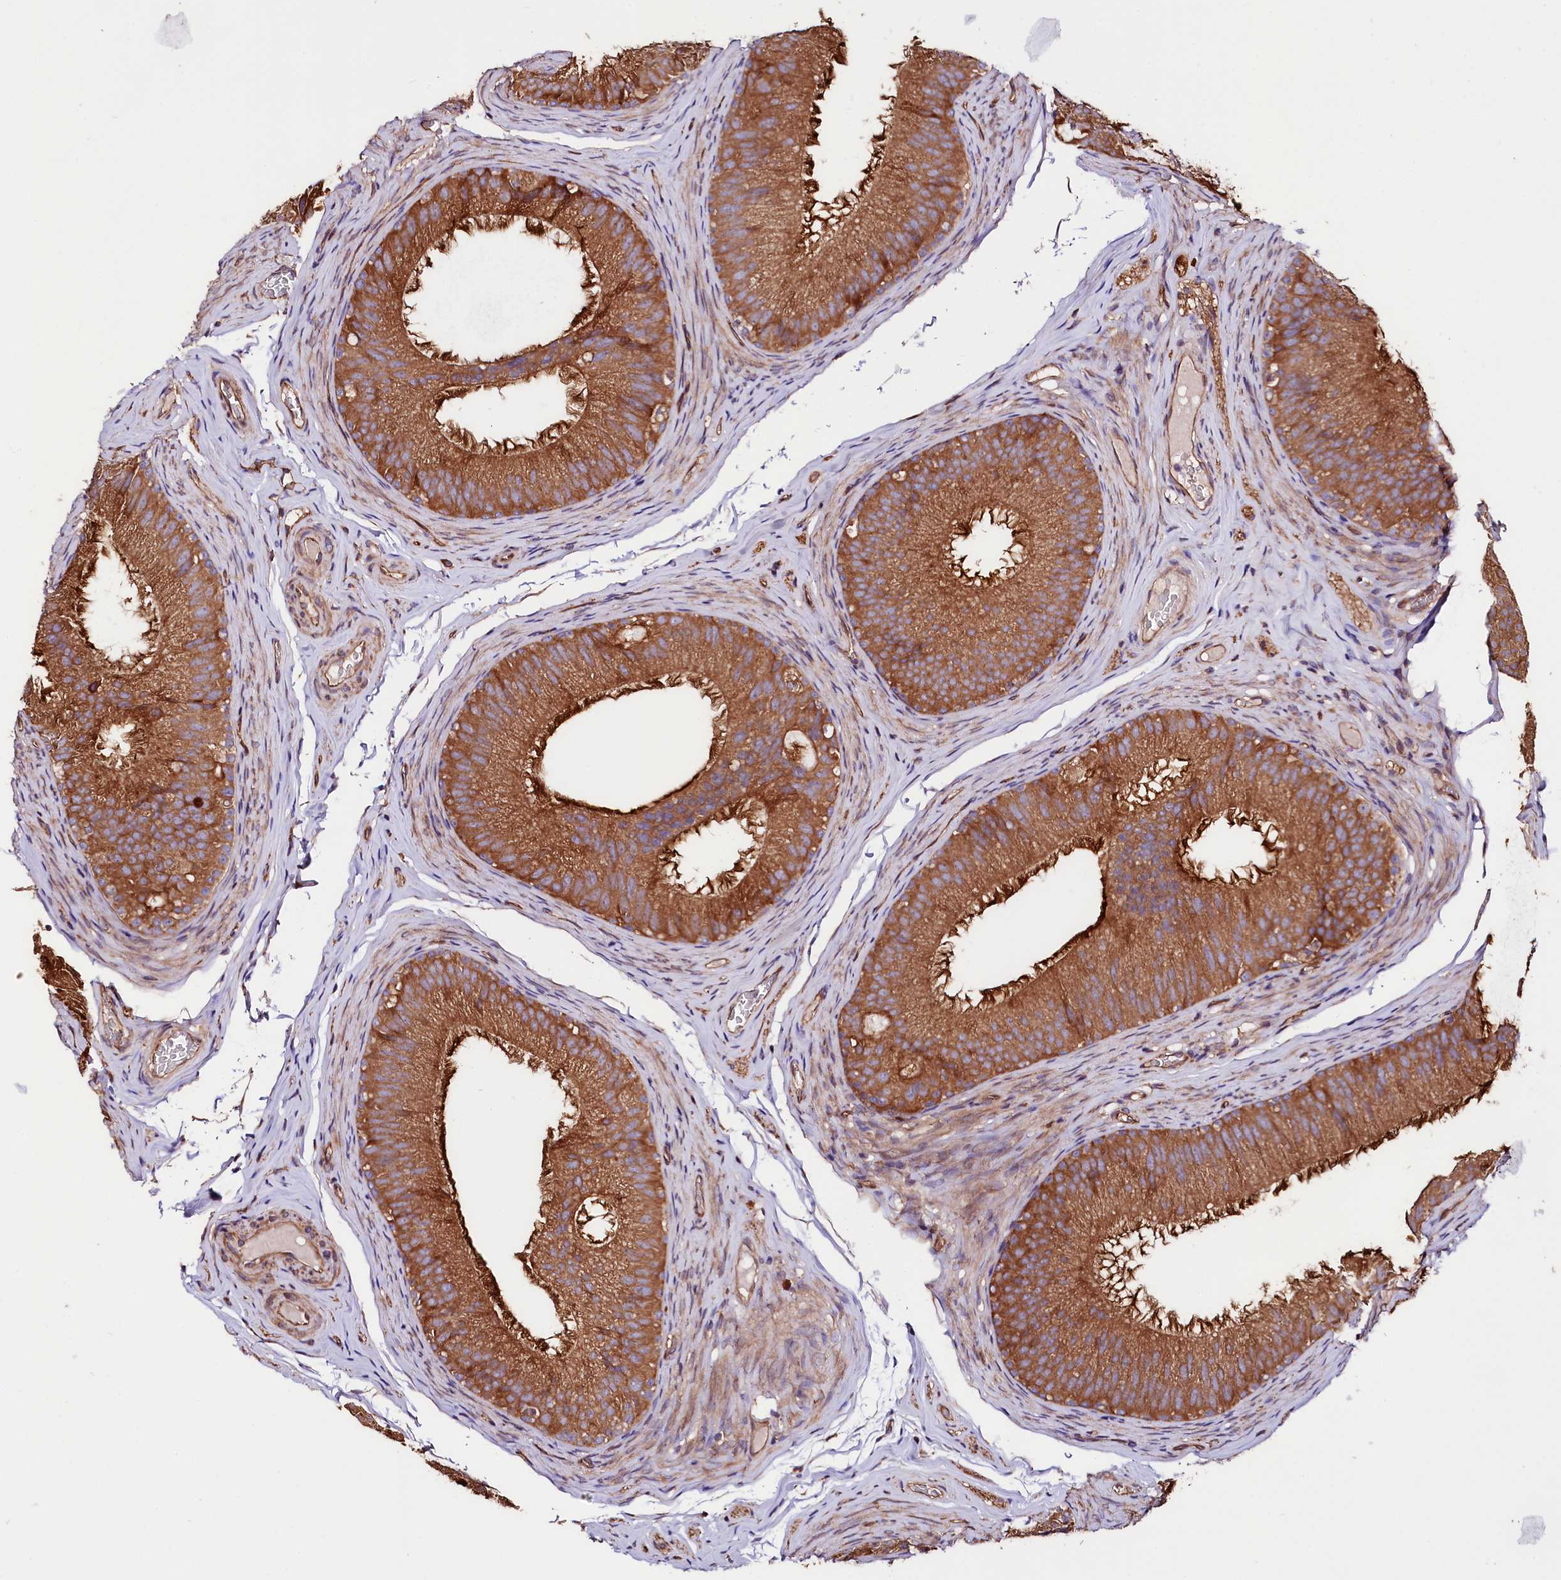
{"staining": {"intensity": "strong", "quantity": ">75%", "location": "cytoplasmic/membranous"}, "tissue": "epididymis", "cell_type": "Glandular cells", "image_type": "normal", "snomed": [{"axis": "morphology", "description": "Normal tissue, NOS"}, {"axis": "topography", "description": "Epididymis"}], "caption": "An immunohistochemistry (IHC) micrograph of normal tissue is shown. Protein staining in brown highlights strong cytoplasmic/membranous positivity in epididymis within glandular cells.", "gene": "CEP295", "patient": {"sex": "male", "age": 34}}